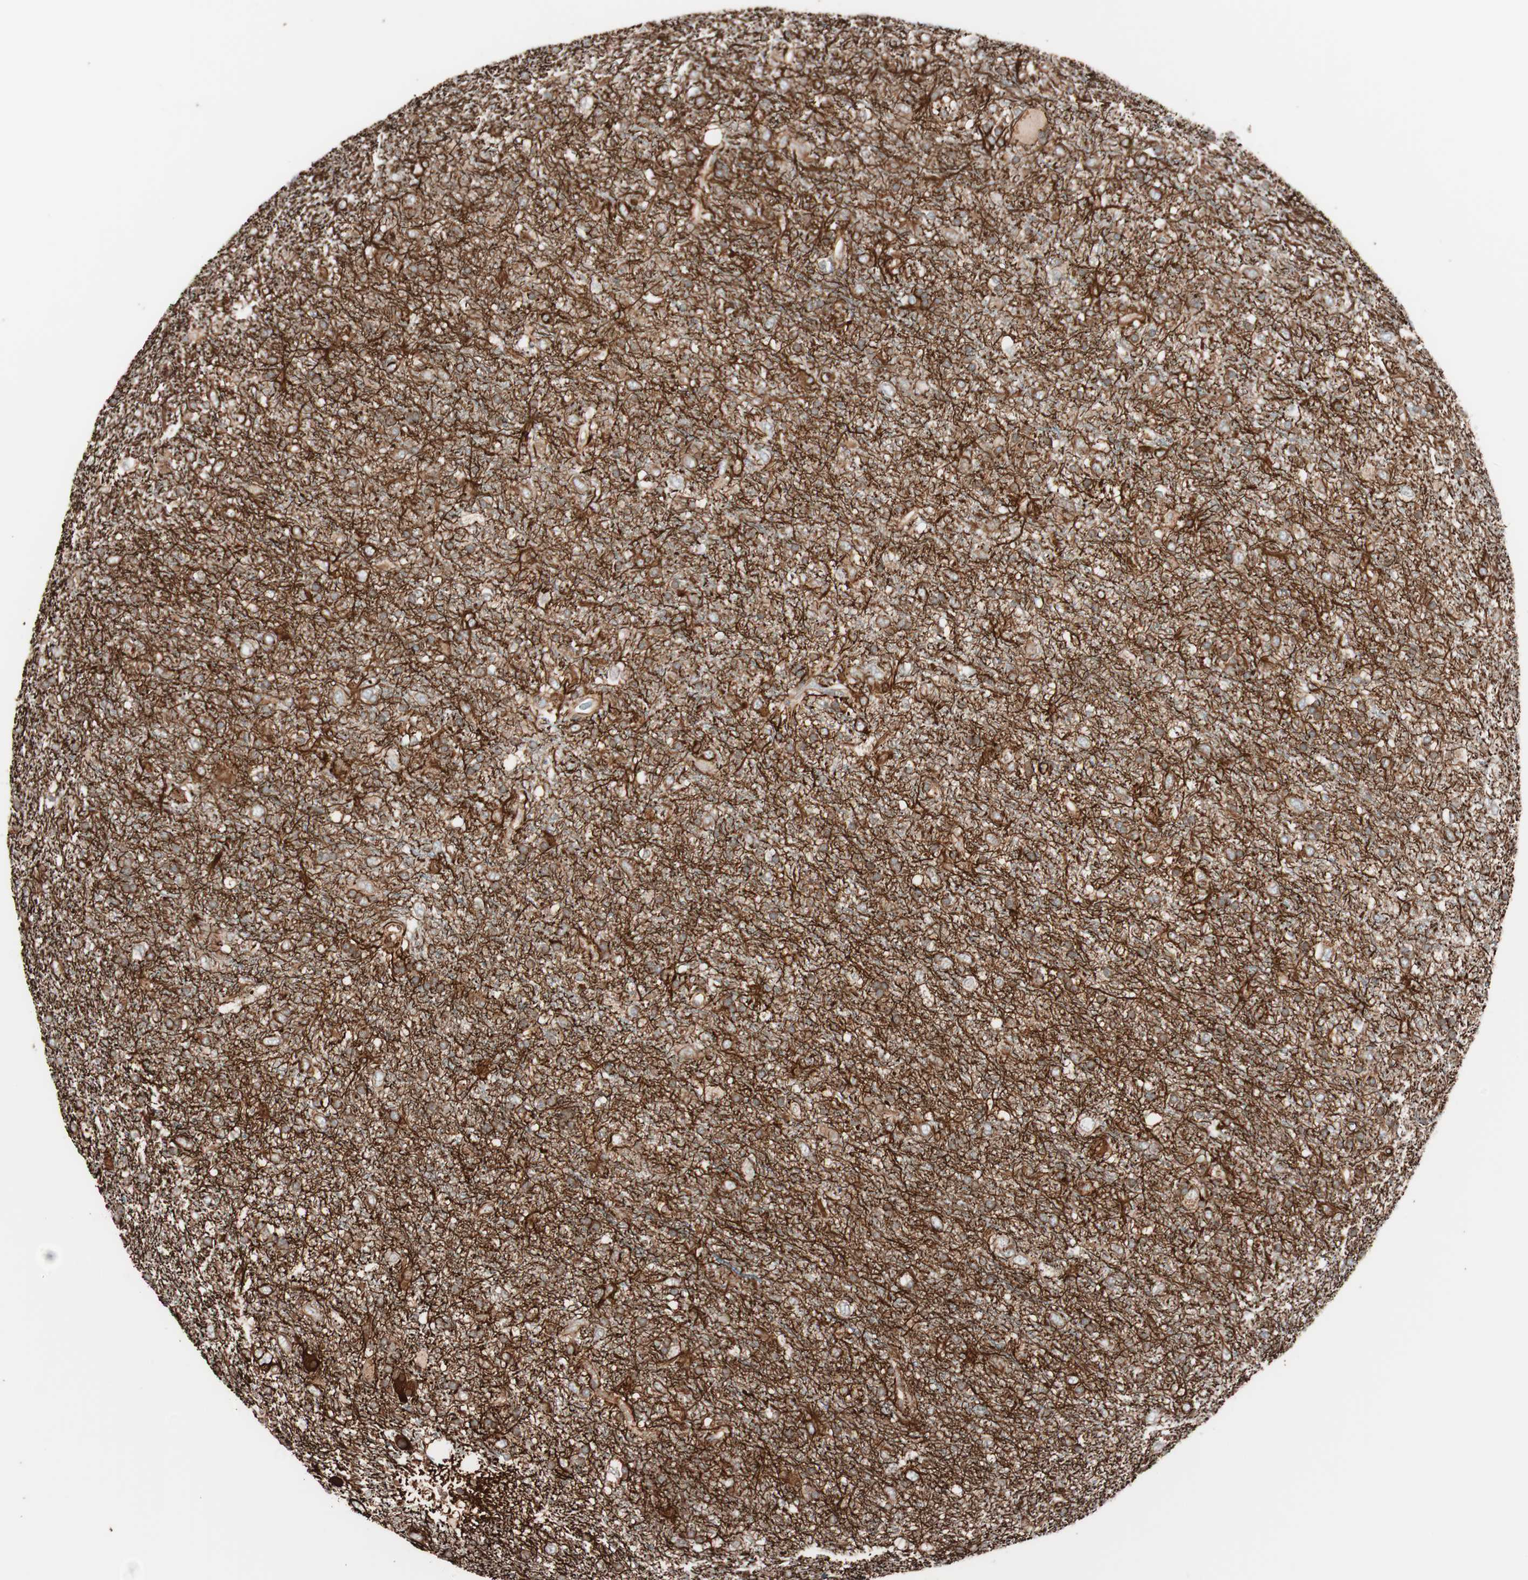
{"staining": {"intensity": "strong", "quantity": ">75%", "location": "cytoplasmic/membranous"}, "tissue": "glioma", "cell_type": "Tumor cells", "image_type": "cancer", "snomed": [{"axis": "morphology", "description": "Glioma, malignant, Low grade"}, {"axis": "topography", "description": "Brain"}], "caption": "Immunohistochemistry (IHC) of human low-grade glioma (malignant) demonstrates high levels of strong cytoplasmic/membranous expression in approximately >75% of tumor cells. The staining was performed using DAB to visualize the protein expression in brown, while the nuclei were stained in blue with hematoxylin (Magnification: 20x).", "gene": "VEGFA", "patient": {"sex": "male", "age": 77}}